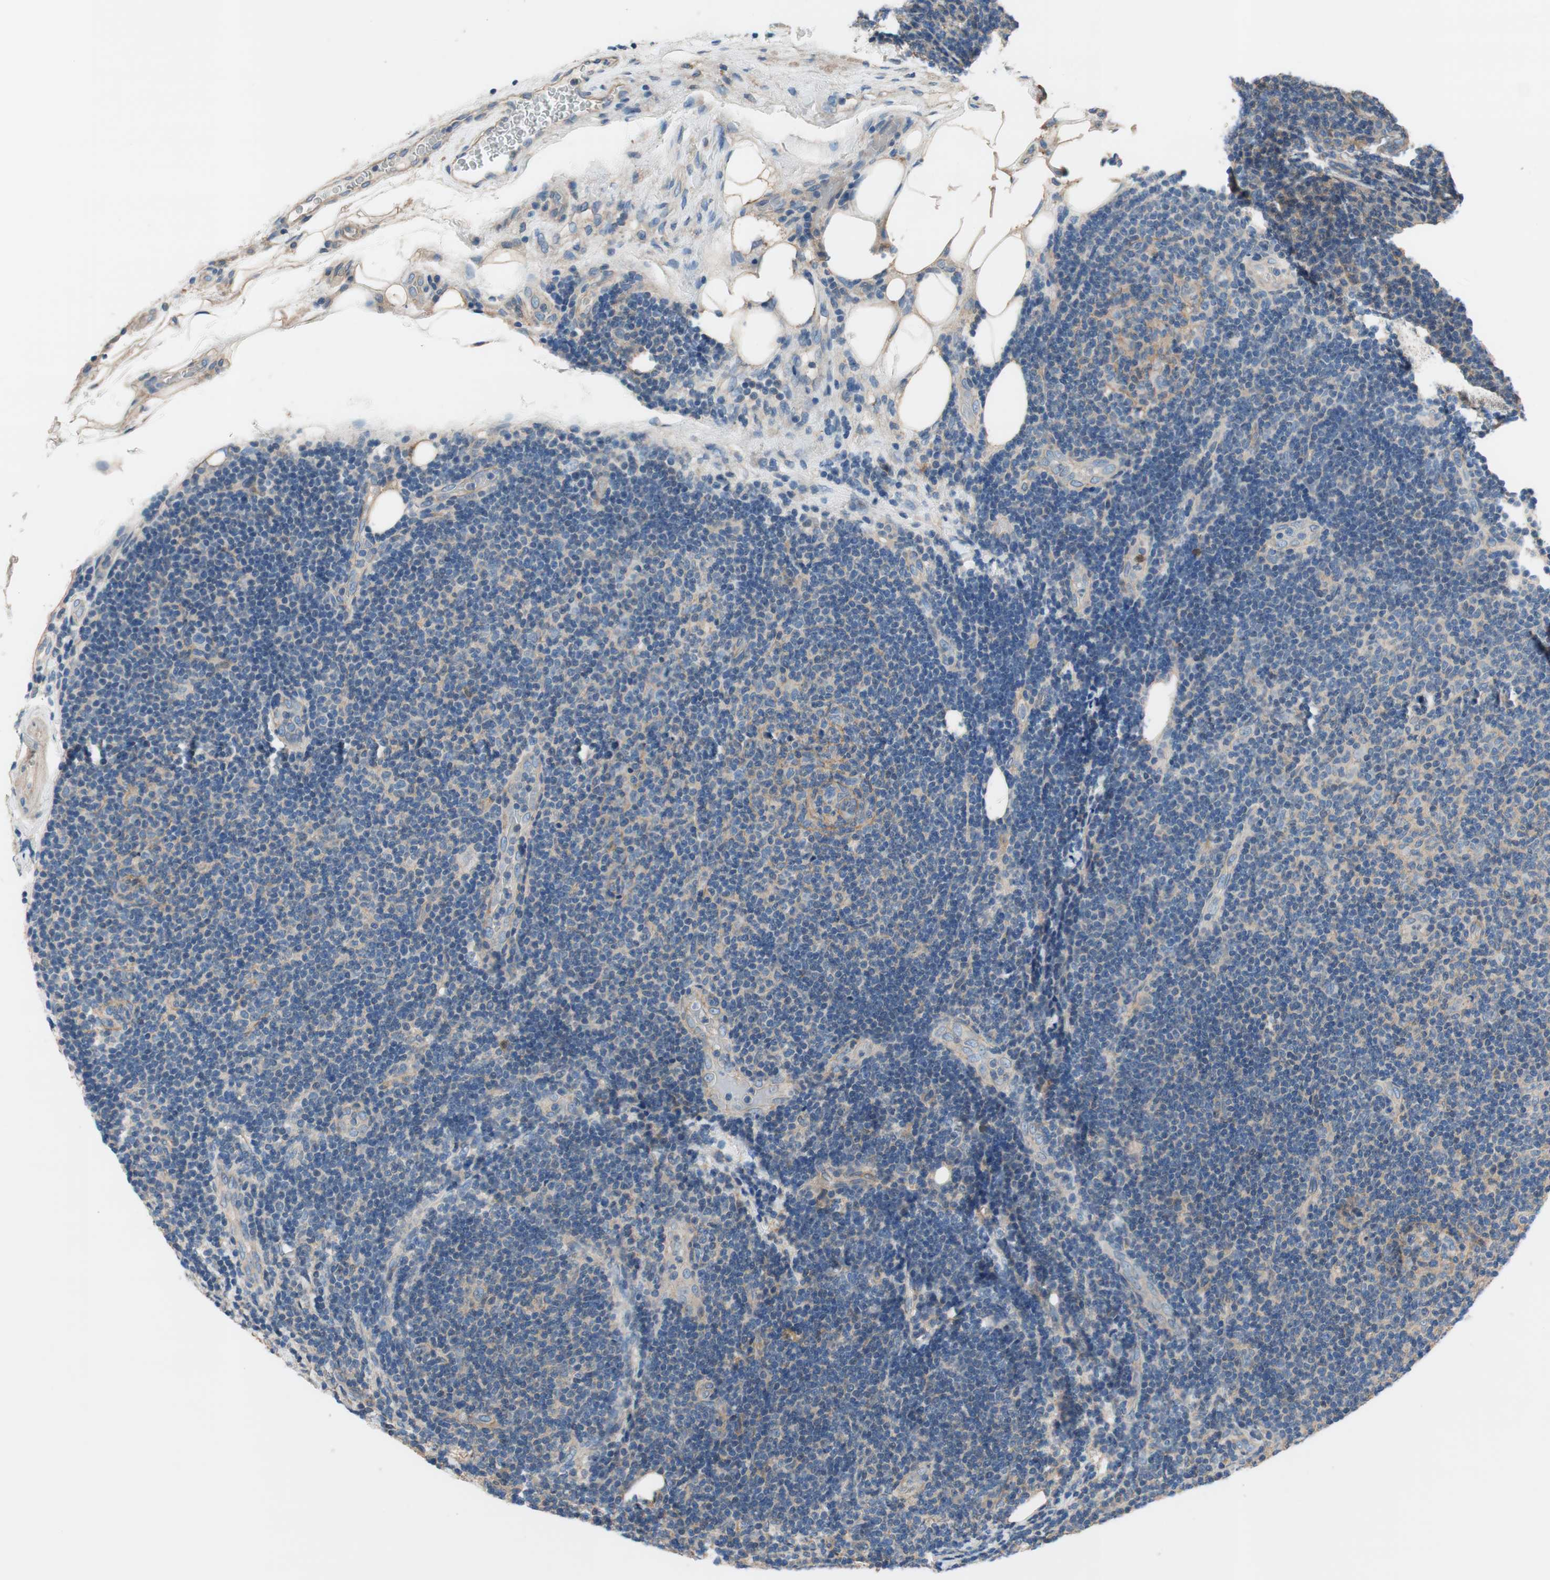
{"staining": {"intensity": "negative", "quantity": "none", "location": "none"}, "tissue": "lymphoma", "cell_type": "Tumor cells", "image_type": "cancer", "snomed": [{"axis": "morphology", "description": "Malignant lymphoma, non-Hodgkin's type, Low grade"}, {"axis": "topography", "description": "Lymph node"}], "caption": "Immunohistochemical staining of human lymphoma exhibits no significant staining in tumor cells. (DAB IHC, high magnification).", "gene": "CALML3", "patient": {"sex": "male", "age": 83}}